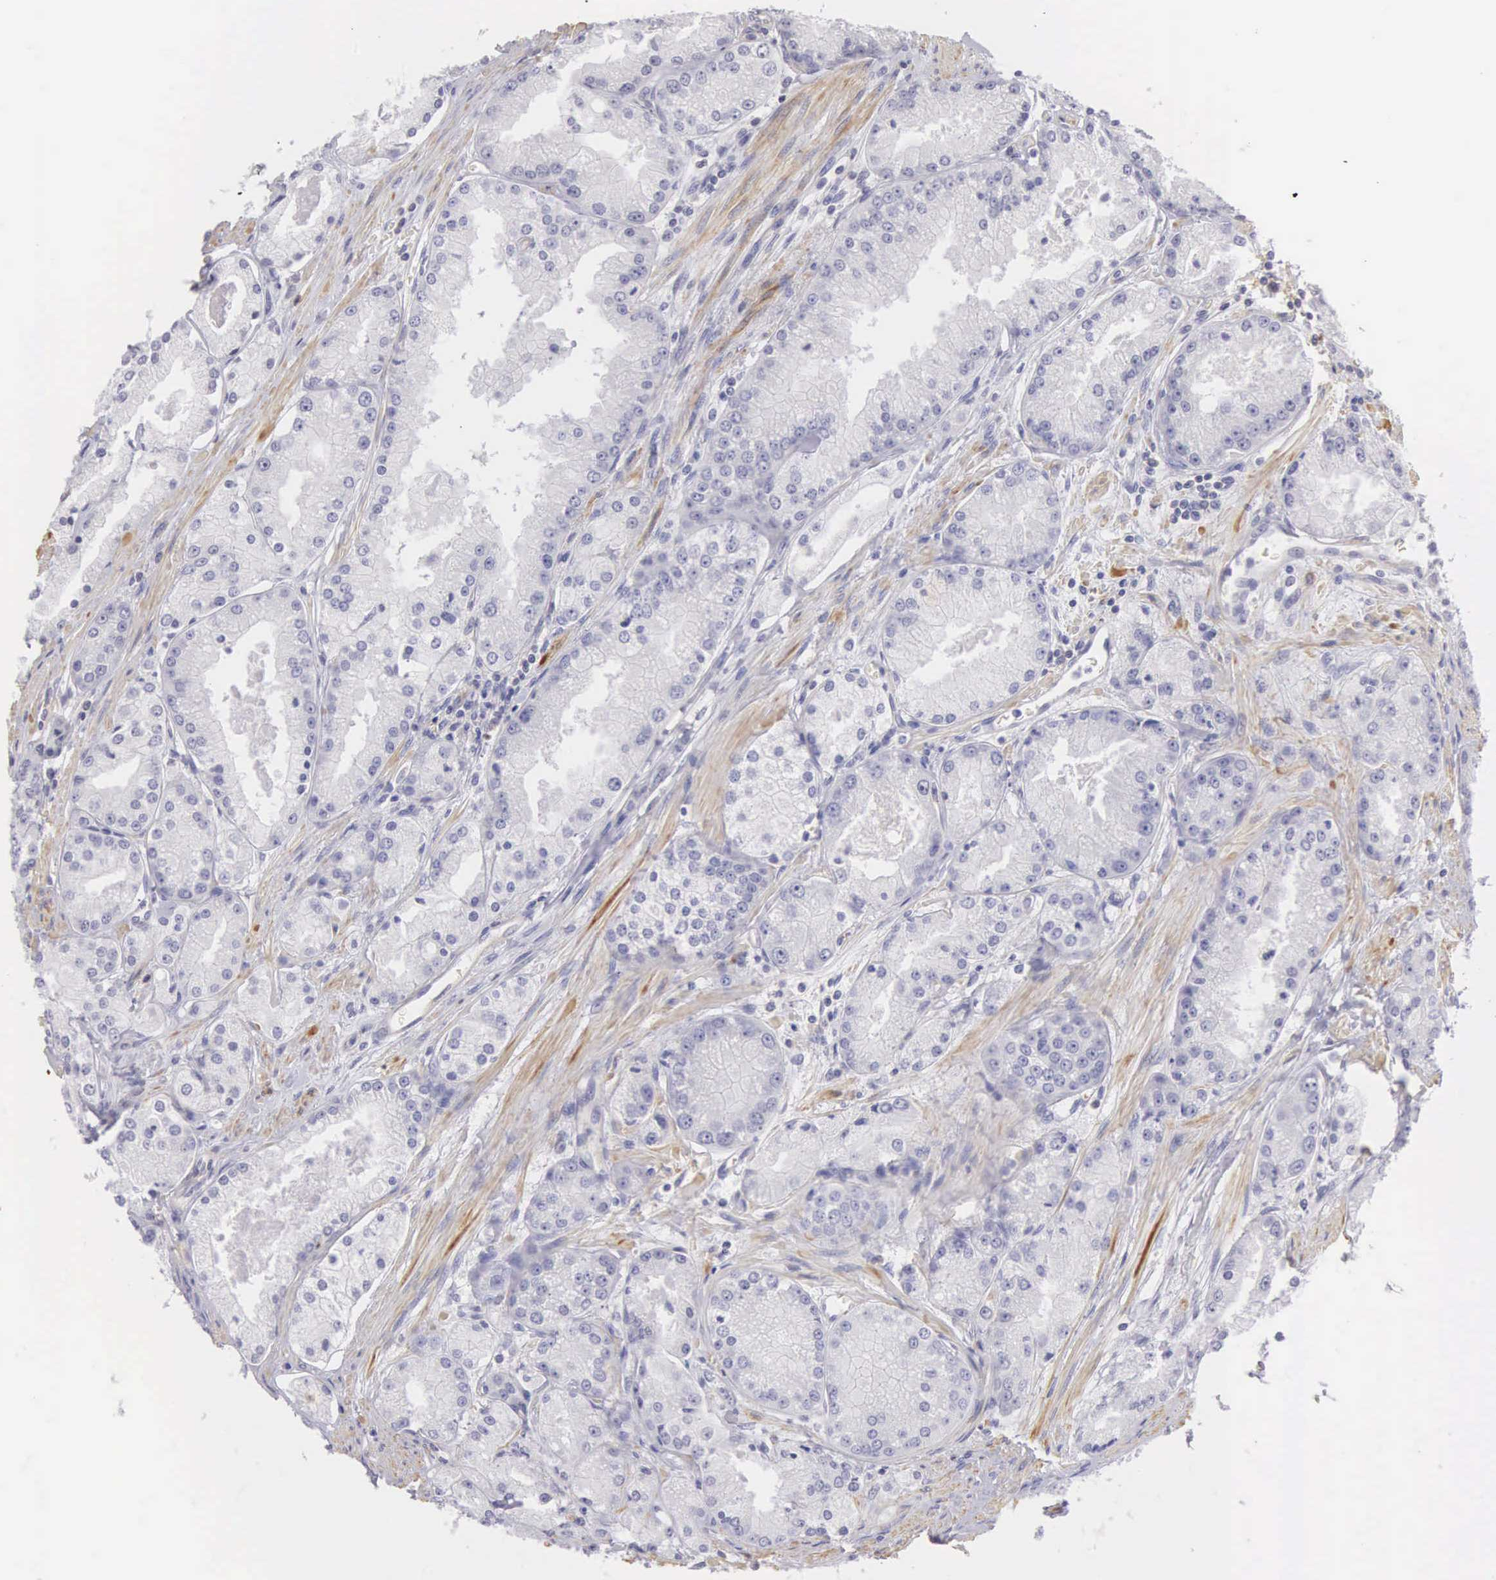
{"staining": {"intensity": "negative", "quantity": "none", "location": "none"}, "tissue": "prostate cancer", "cell_type": "Tumor cells", "image_type": "cancer", "snomed": [{"axis": "morphology", "description": "Adenocarcinoma, Medium grade"}, {"axis": "topography", "description": "Prostate"}], "caption": "Prostate medium-grade adenocarcinoma stained for a protein using IHC displays no staining tumor cells.", "gene": "OSBPL3", "patient": {"sex": "male", "age": 72}}